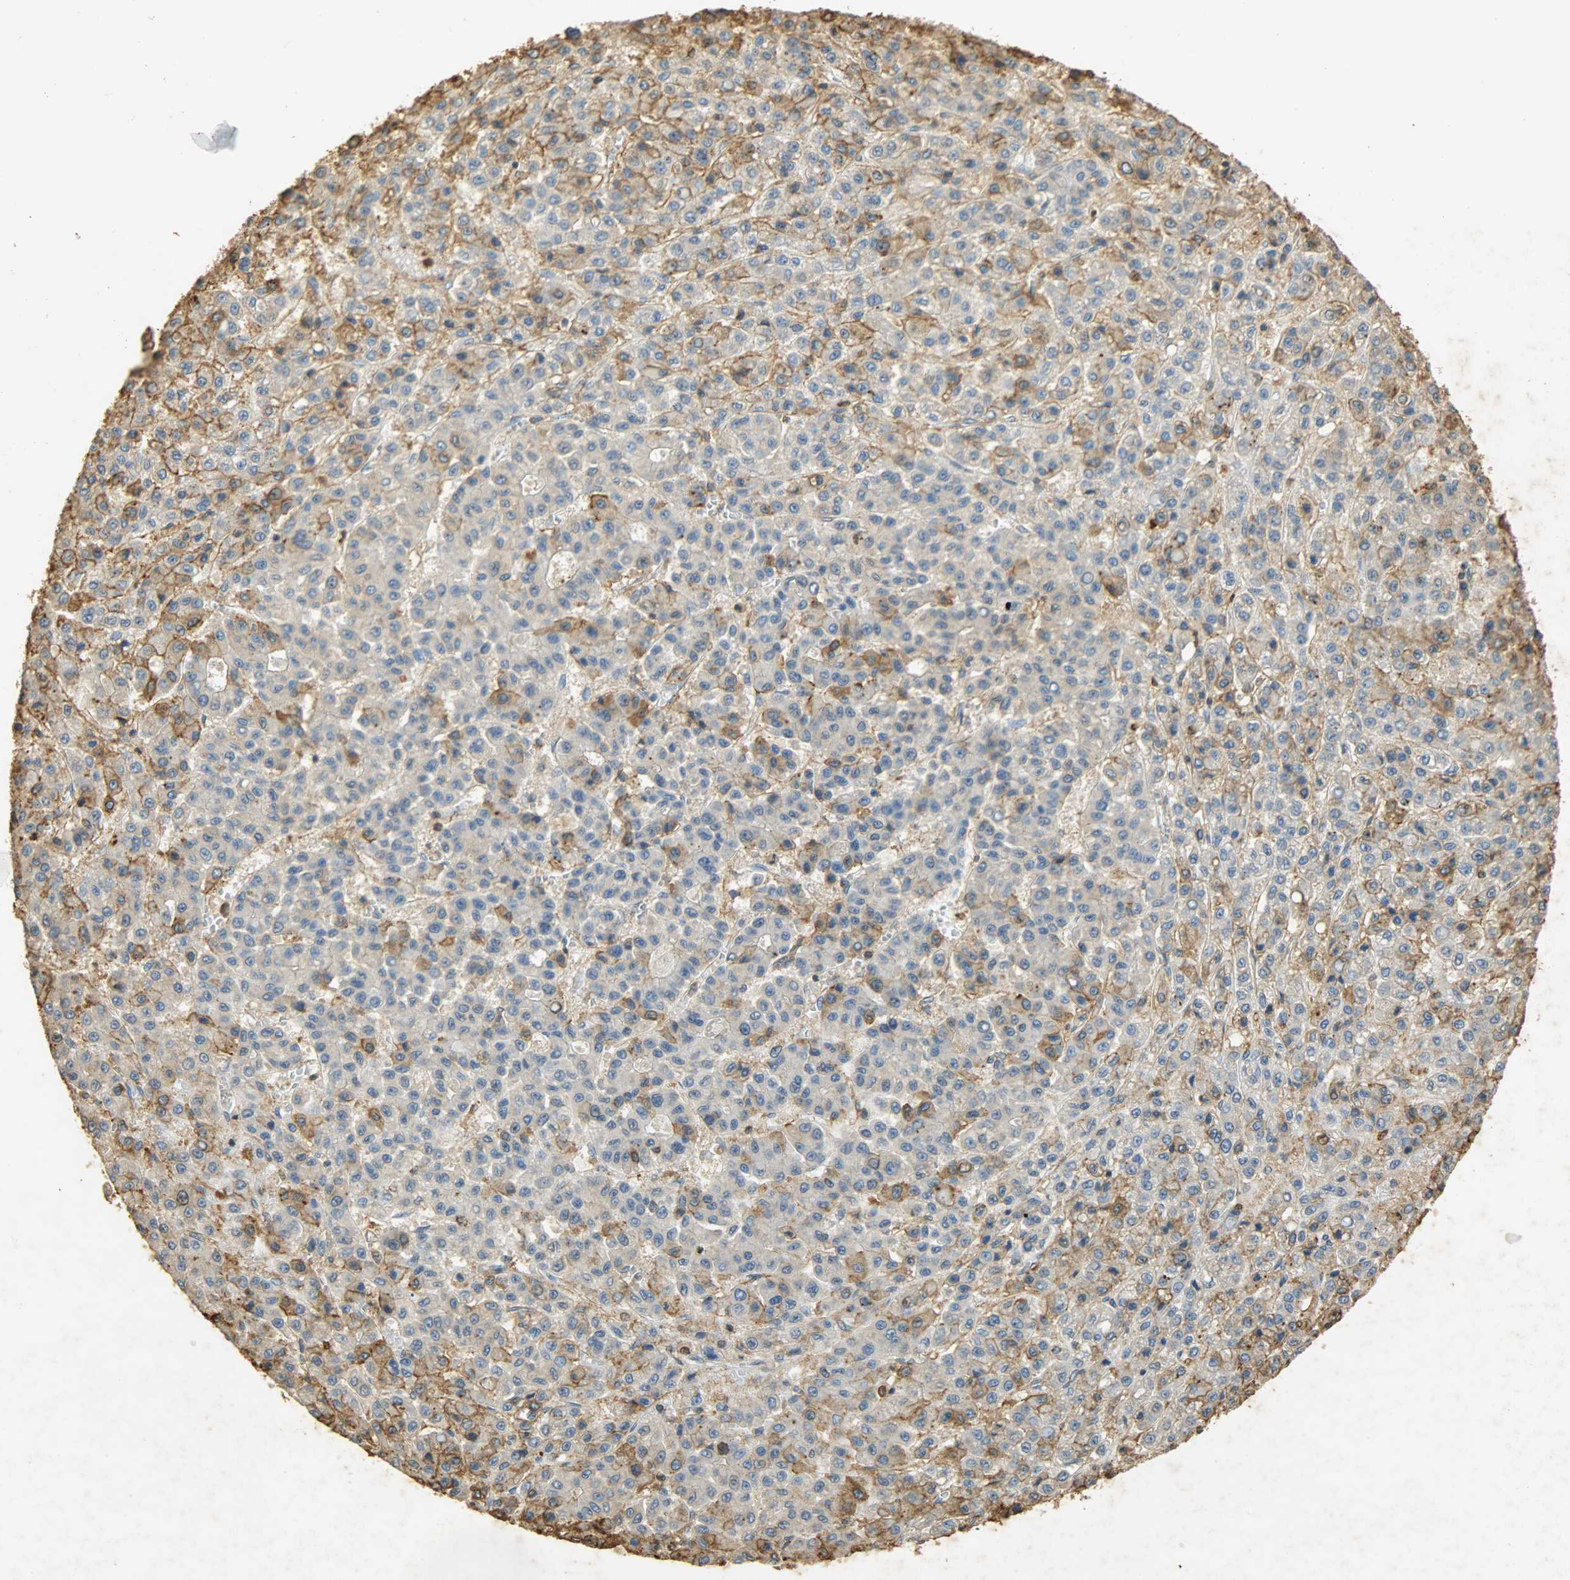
{"staining": {"intensity": "moderate", "quantity": "<25%", "location": "cytoplasmic/membranous"}, "tissue": "liver cancer", "cell_type": "Tumor cells", "image_type": "cancer", "snomed": [{"axis": "morphology", "description": "Carcinoma, Hepatocellular, NOS"}, {"axis": "topography", "description": "Liver"}], "caption": "This is a histology image of immunohistochemistry (IHC) staining of hepatocellular carcinoma (liver), which shows moderate staining in the cytoplasmic/membranous of tumor cells.", "gene": "ANXA6", "patient": {"sex": "male", "age": 70}}